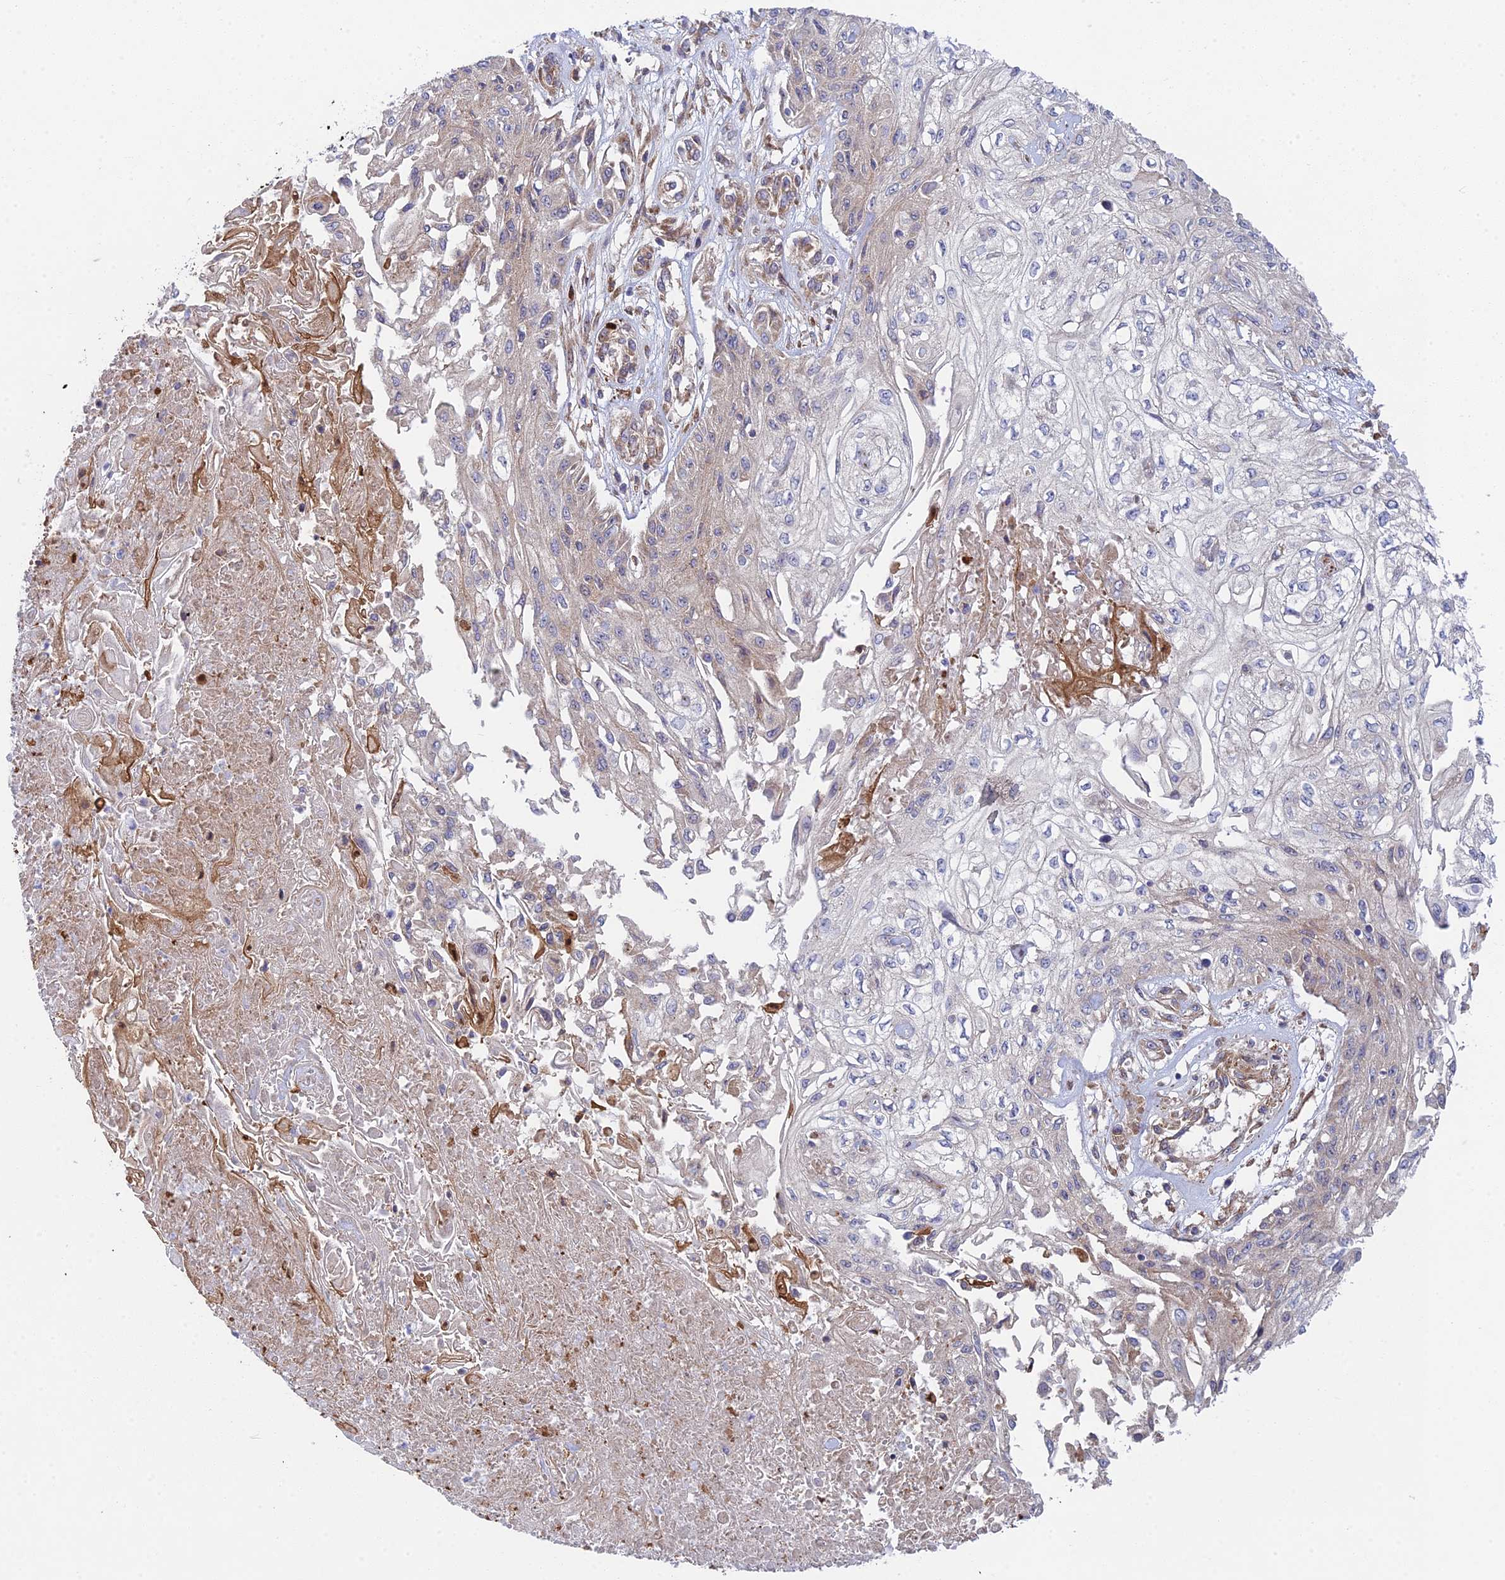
{"staining": {"intensity": "negative", "quantity": "none", "location": "none"}, "tissue": "skin cancer", "cell_type": "Tumor cells", "image_type": "cancer", "snomed": [{"axis": "morphology", "description": "Squamous cell carcinoma, NOS"}, {"axis": "morphology", "description": "Squamous cell carcinoma, metastatic, NOS"}, {"axis": "topography", "description": "Skin"}, {"axis": "topography", "description": "Lymph node"}], "caption": "Histopathology image shows no protein positivity in tumor cells of skin cancer (squamous cell carcinoma) tissue.", "gene": "INCA1", "patient": {"sex": "male", "age": 75}}